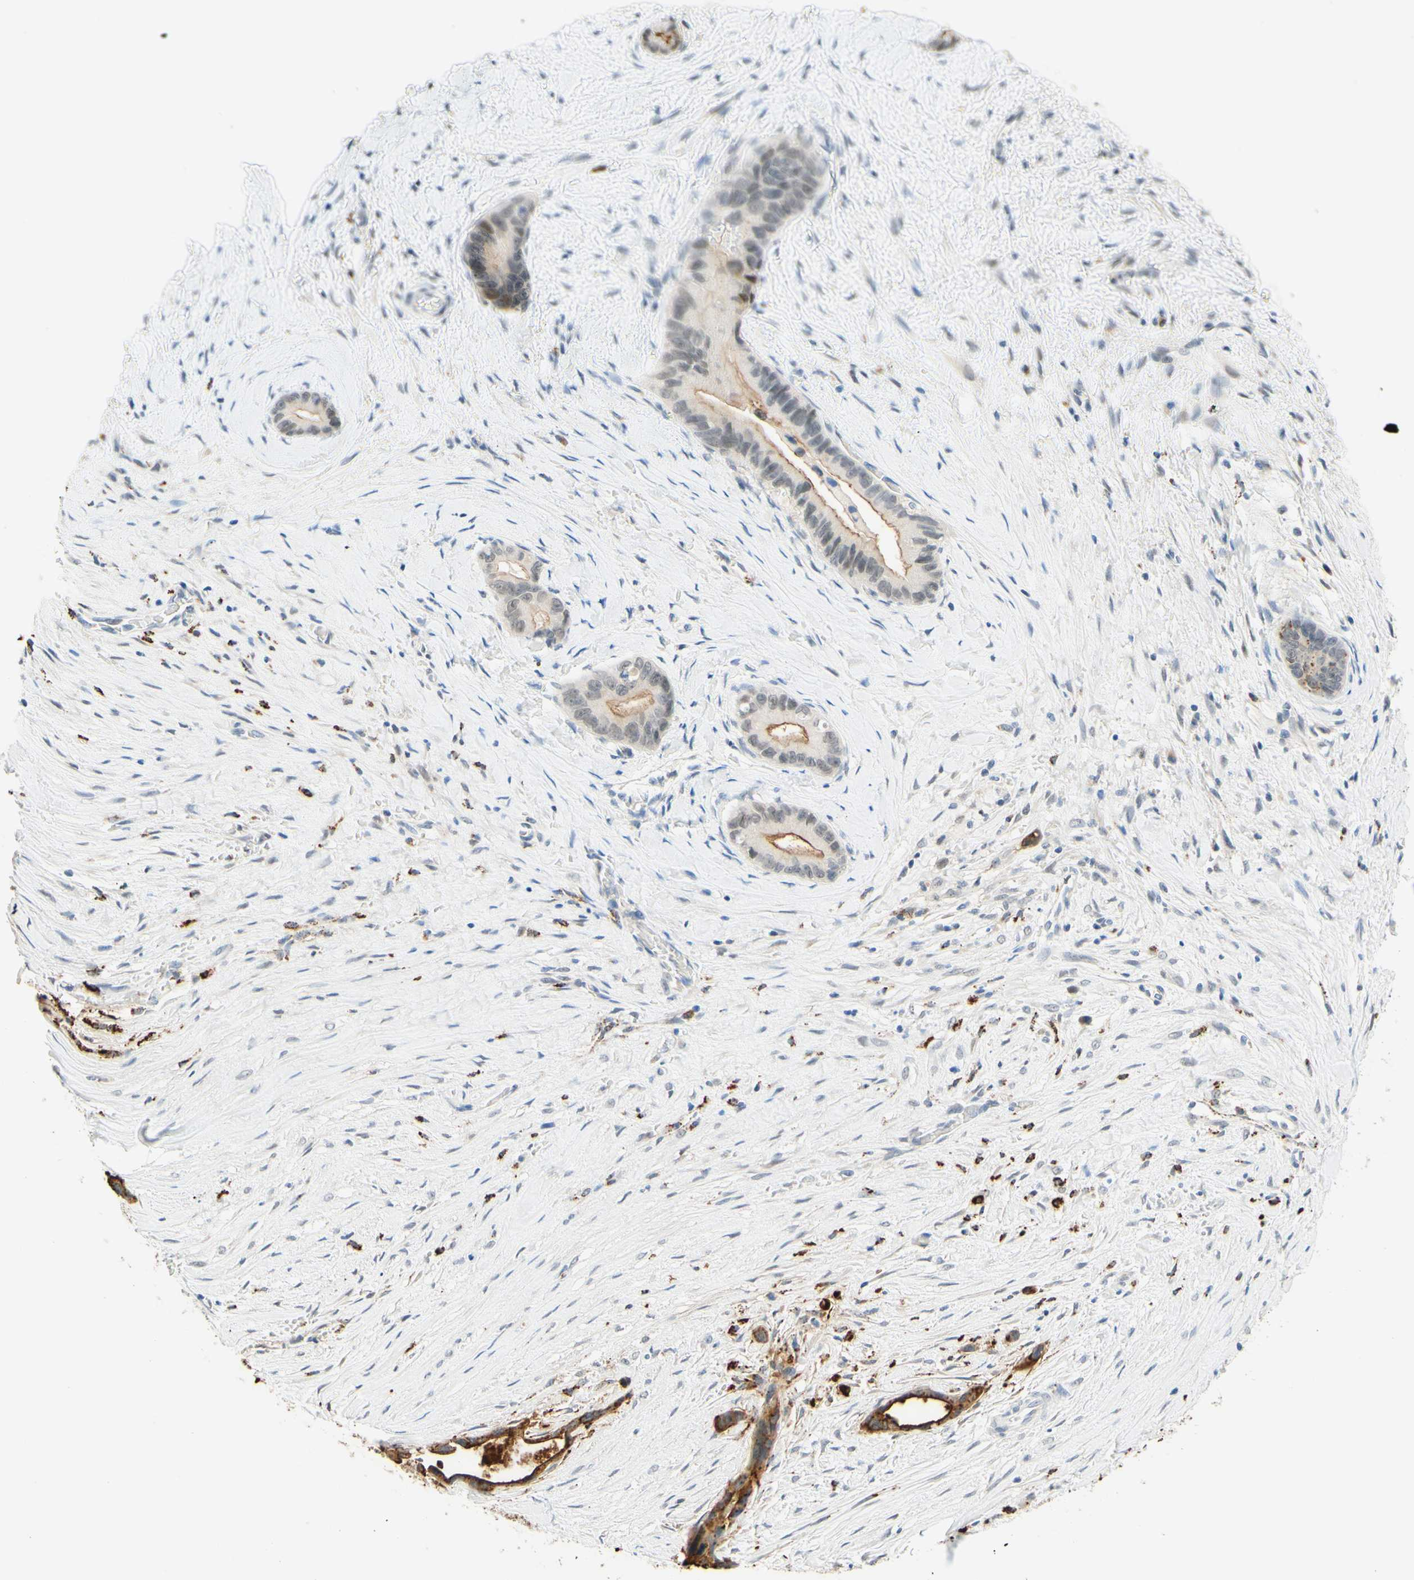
{"staining": {"intensity": "weak", "quantity": "<25%", "location": "cytoplasmic/membranous"}, "tissue": "liver cancer", "cell_type": "Tumor cells", "image_type": "cancer", "snomed": [{"axis": "morphology", "description": "Cholangiocarcinoma"}, {"axis": "topography", "description": "Liver"}], "caption": "IHC photomicrograph of human liver cancer stained for a protein (brown), which exhibits no positivity in tumor cells.", "gene": "TREM2", "patient": {"sex": "female", "age": 55}}